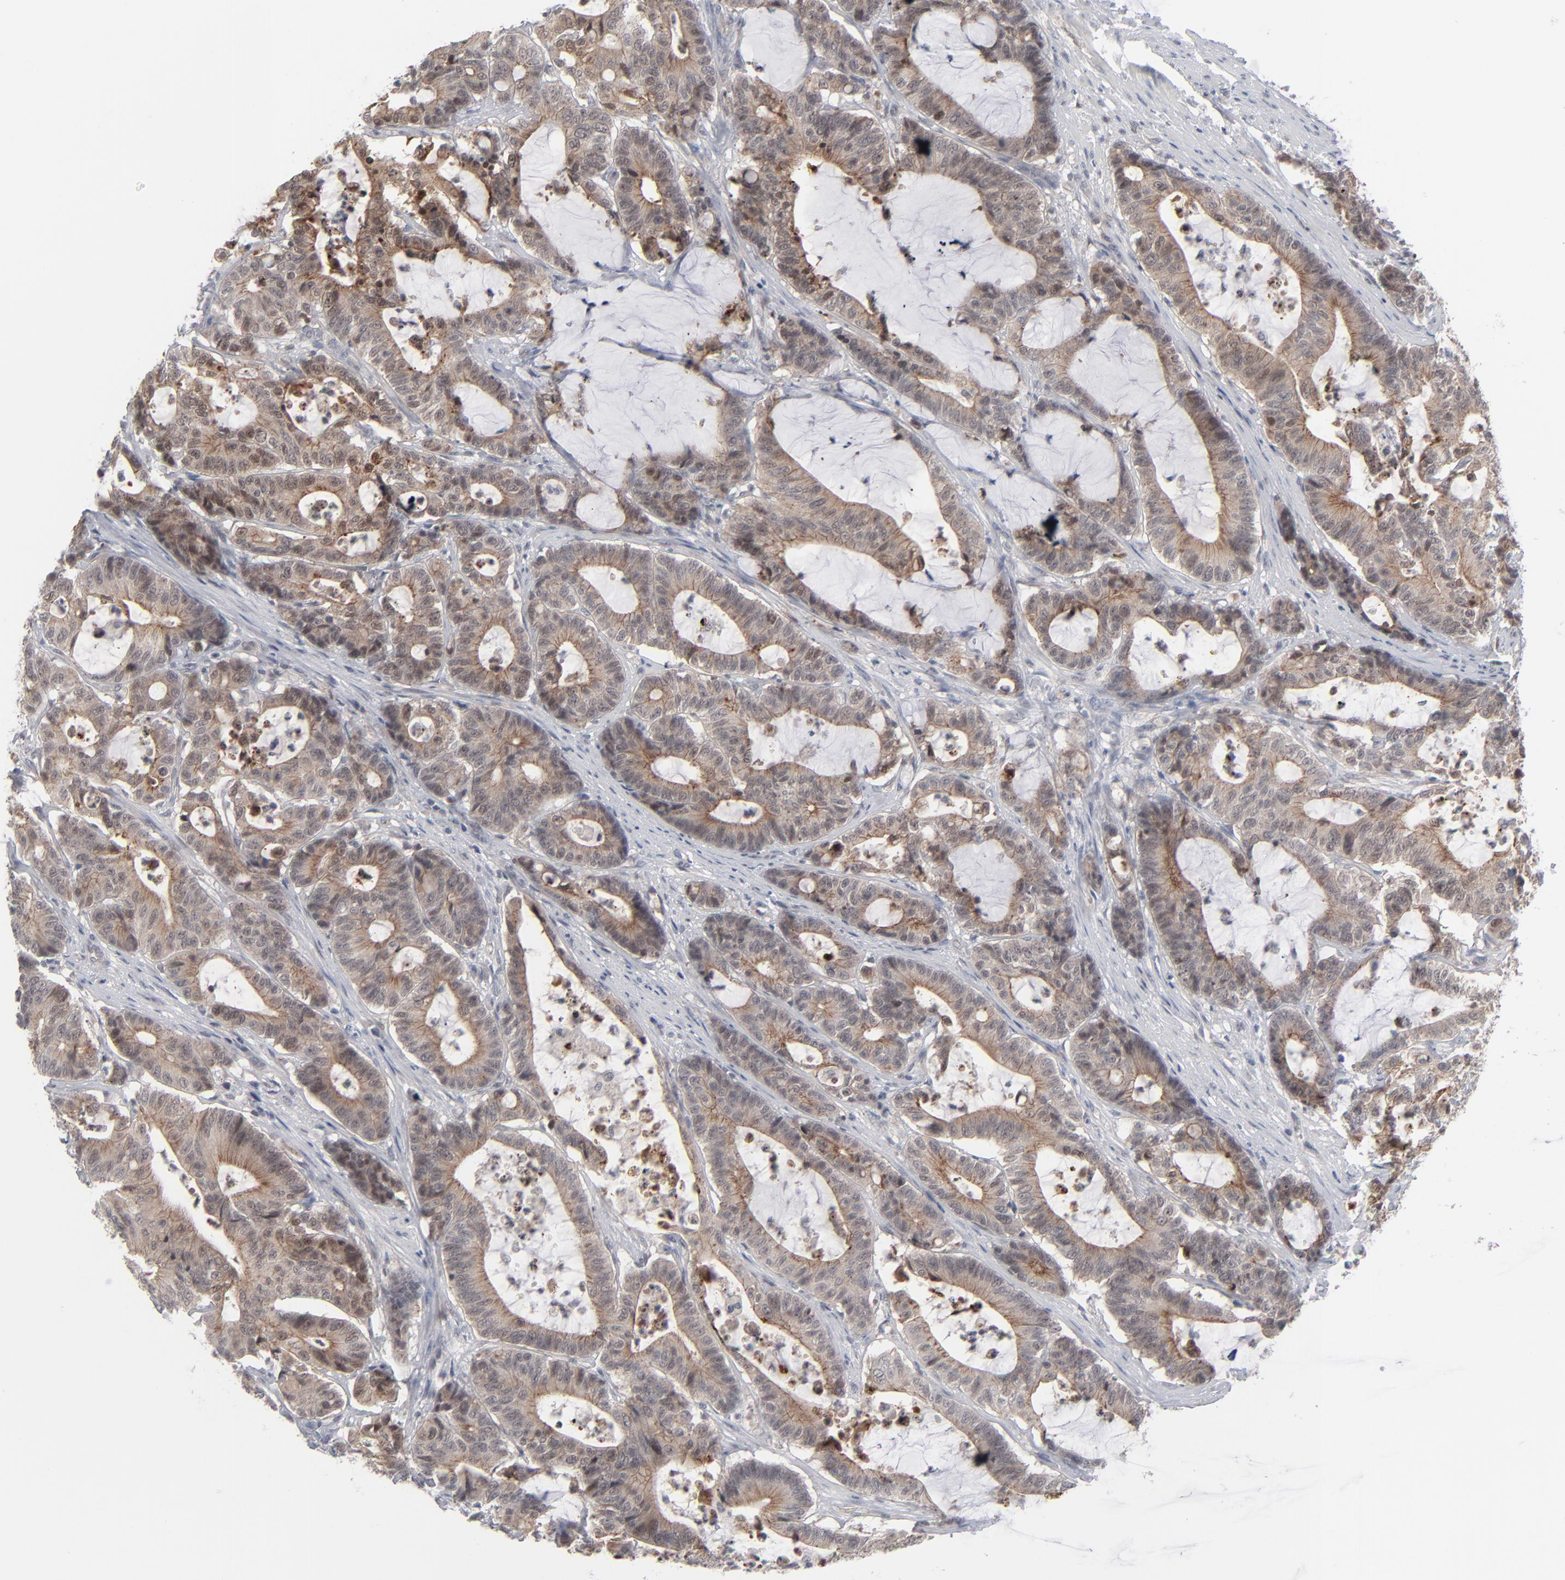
{"staining": {"intensity": "moderate", "quantity": ">75%", "location": "cytoplasmic/membranous,nuclear"}, "tissue": "colorectal cancer", "cell_type": "Tumor cells", "image_type": "cancer", "snomed": [{"axis": "morphology", "description": "Adenocarcinoma, NOS"}, {"axis": "topography", "description": "Colon"}], "caption": "Protein analysis of colorectal cancer (adenocarcinoma) tissue displays moderate cytoplasmic/membranous and nuclear staining in about >75% of tumor cells. (Stains: DAB in brown, nuclei in blue, Microscopy: brightfield microscopy at high magnification).", "gene": "POF1B", "patient": {"sex": "female", "age": 84}}